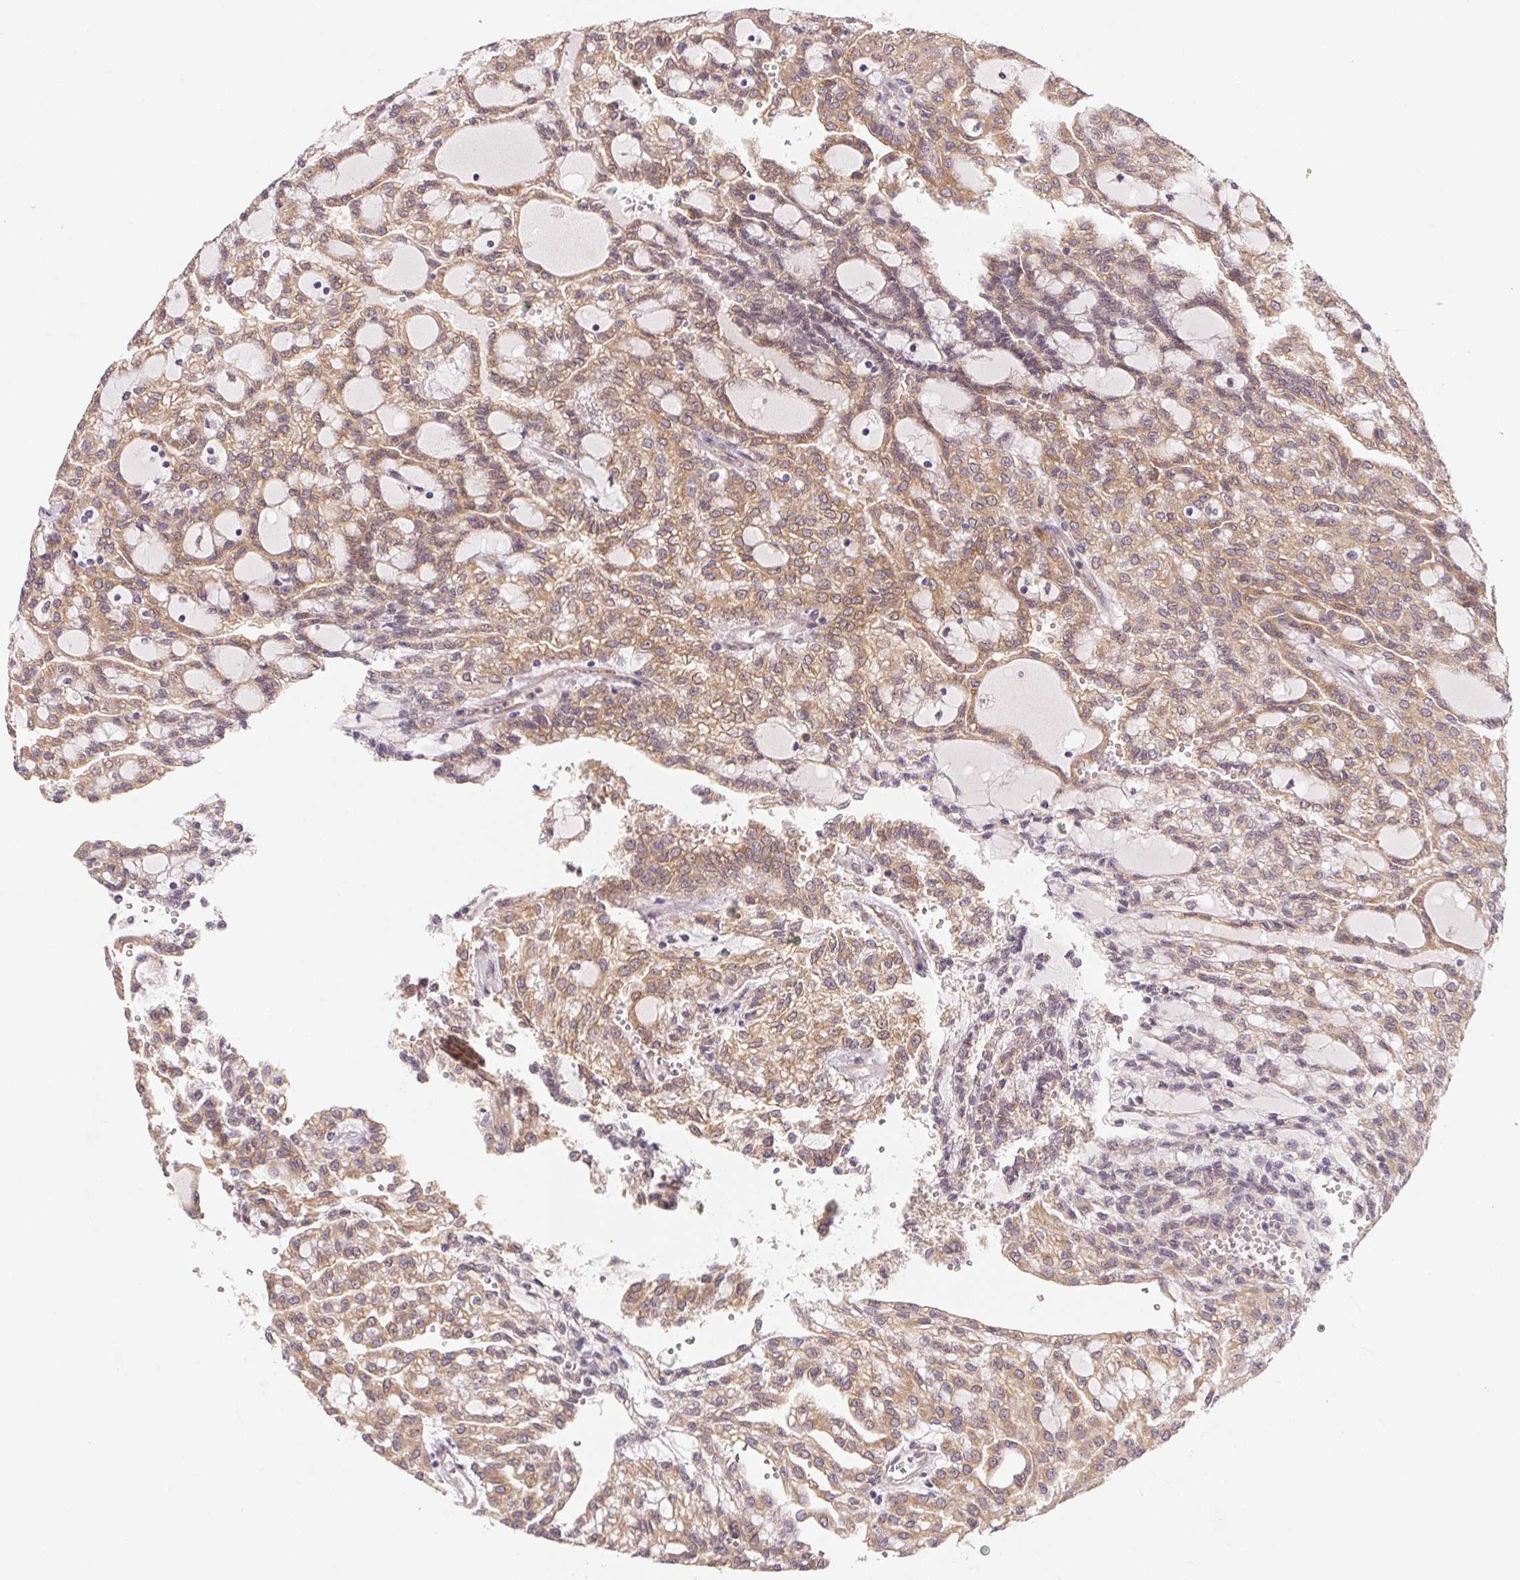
{"staining": {"intensity": "moderate", "quantity": ">75%", "location": "cytoplasmic/membranous"}, "tissue": "renal cancer", "cell_type": "Tumor cells", "image_type": "cancer", "snomed": [{"axis": "morphology", "description": "Adenocarcinoma, NOS"}, {"axis": "topography", "description": "Kidney"}], "caption": "Immunohistochemical staining of renal cancer demonstrates medium levels of moderate cytoplasmic/membranous staining in about >75% of tumor cells. The staining was performed using DAB to visualize the protein expression in brown, while the nuclei were stained in blue with hematoxylin (Magnification: 20x).", "gene": "EI24", "patient": {"sex": "male", "age": 63}}